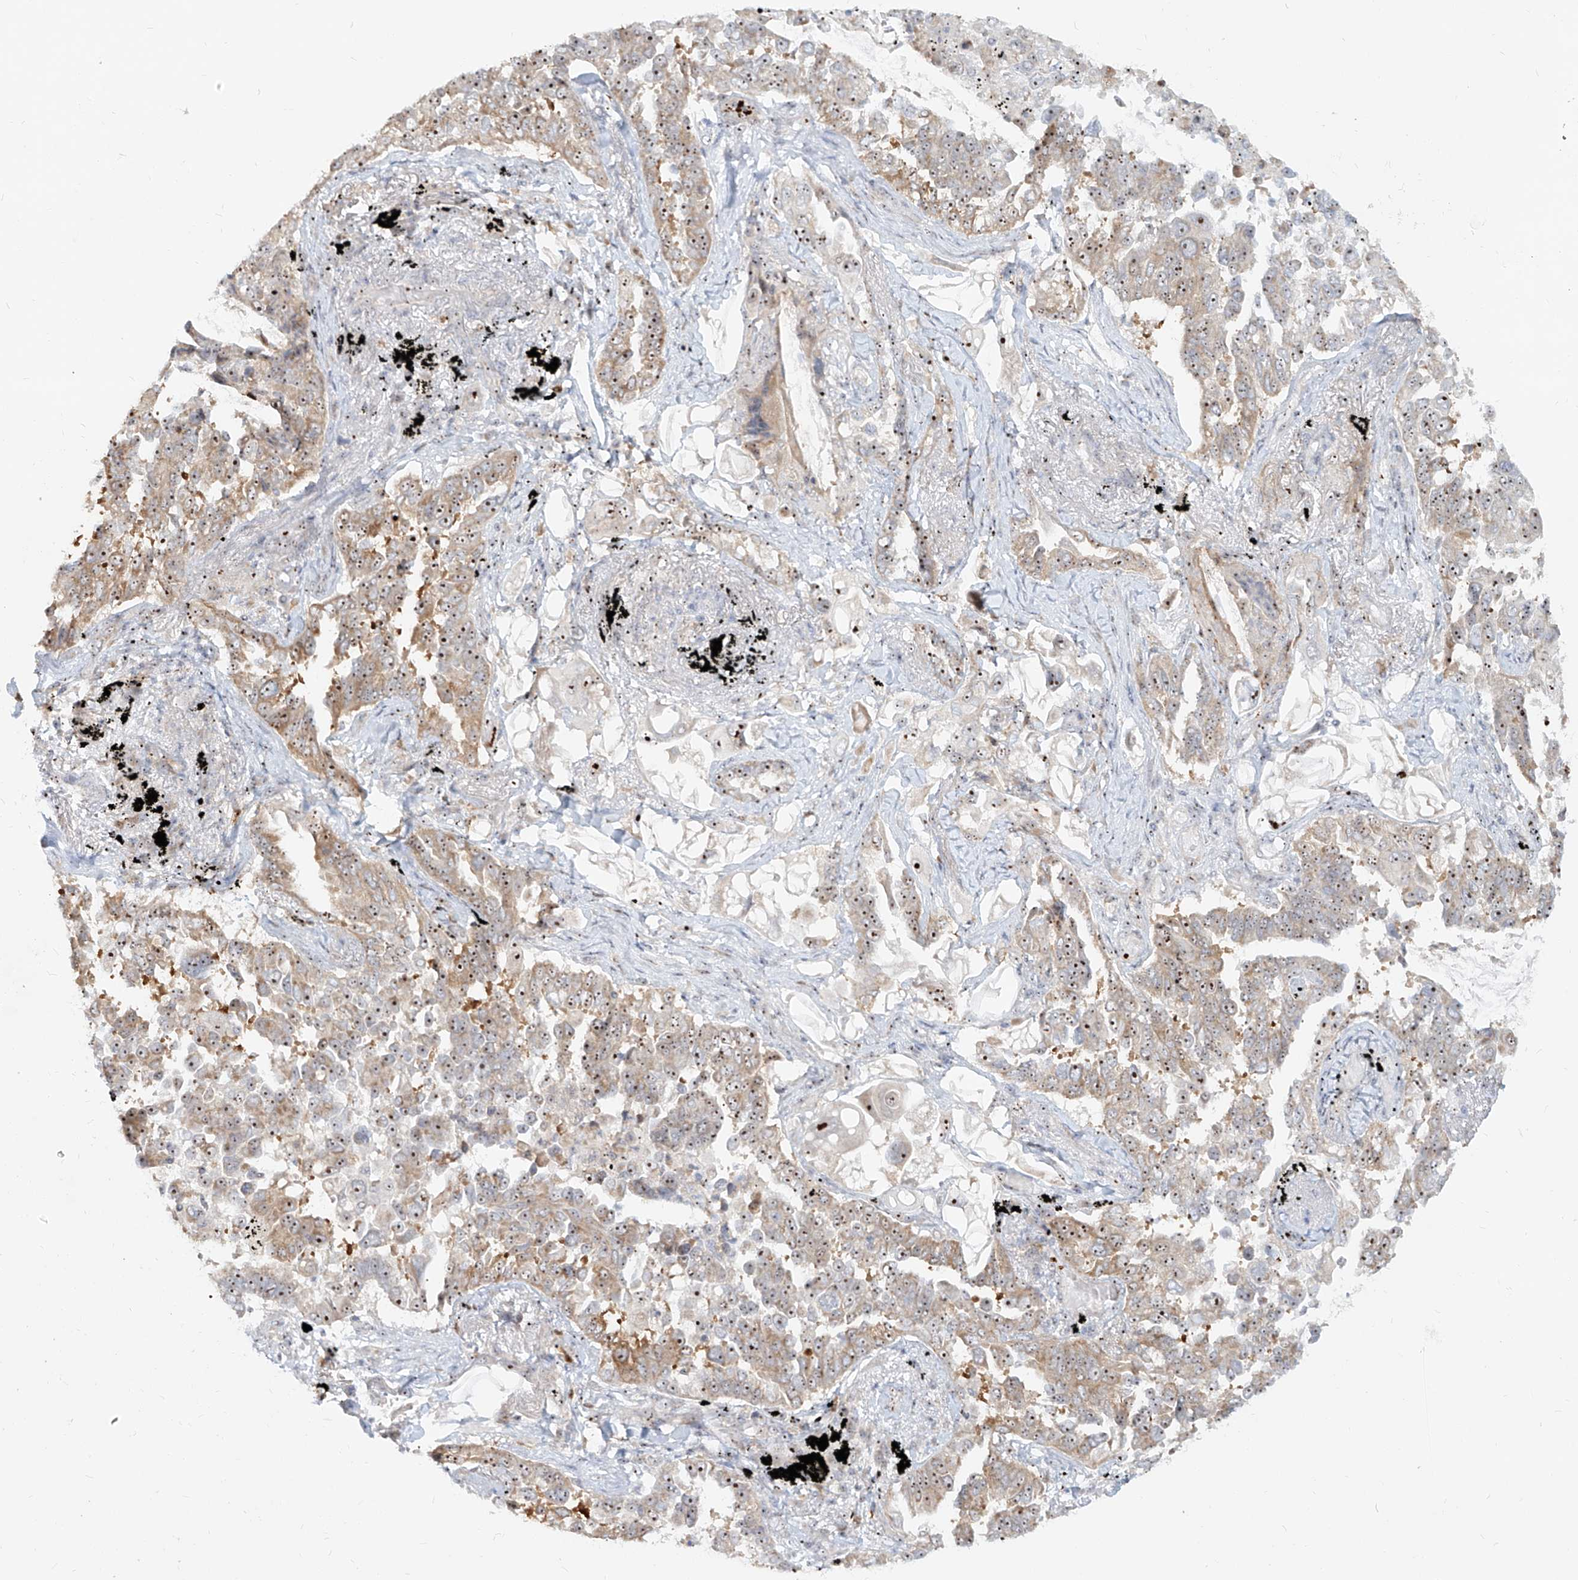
{"staining": {"intensity": "moderate", "quantity": ">75%", "location": "cytoplasmic/membranous,nuclear"}, "tissue": "lung cancer", "cell_type": "Tumor cells", "image_type": "cancer", "snomed": [{"axis": "morphology", "description": "Adenocarcinoma, NOS"}, {"axis": "topography", "description": "Lung"}], "caption": "Immunohistochemistry micrograph of human lung cancer stained for a protein (brown), which reveals medium levels of moderate cytoplasmic/membranous and nuclear staining in about >75% of tumor cells.", "gene": "BYSL", "patient": {"sex": "female", "age": 67}}